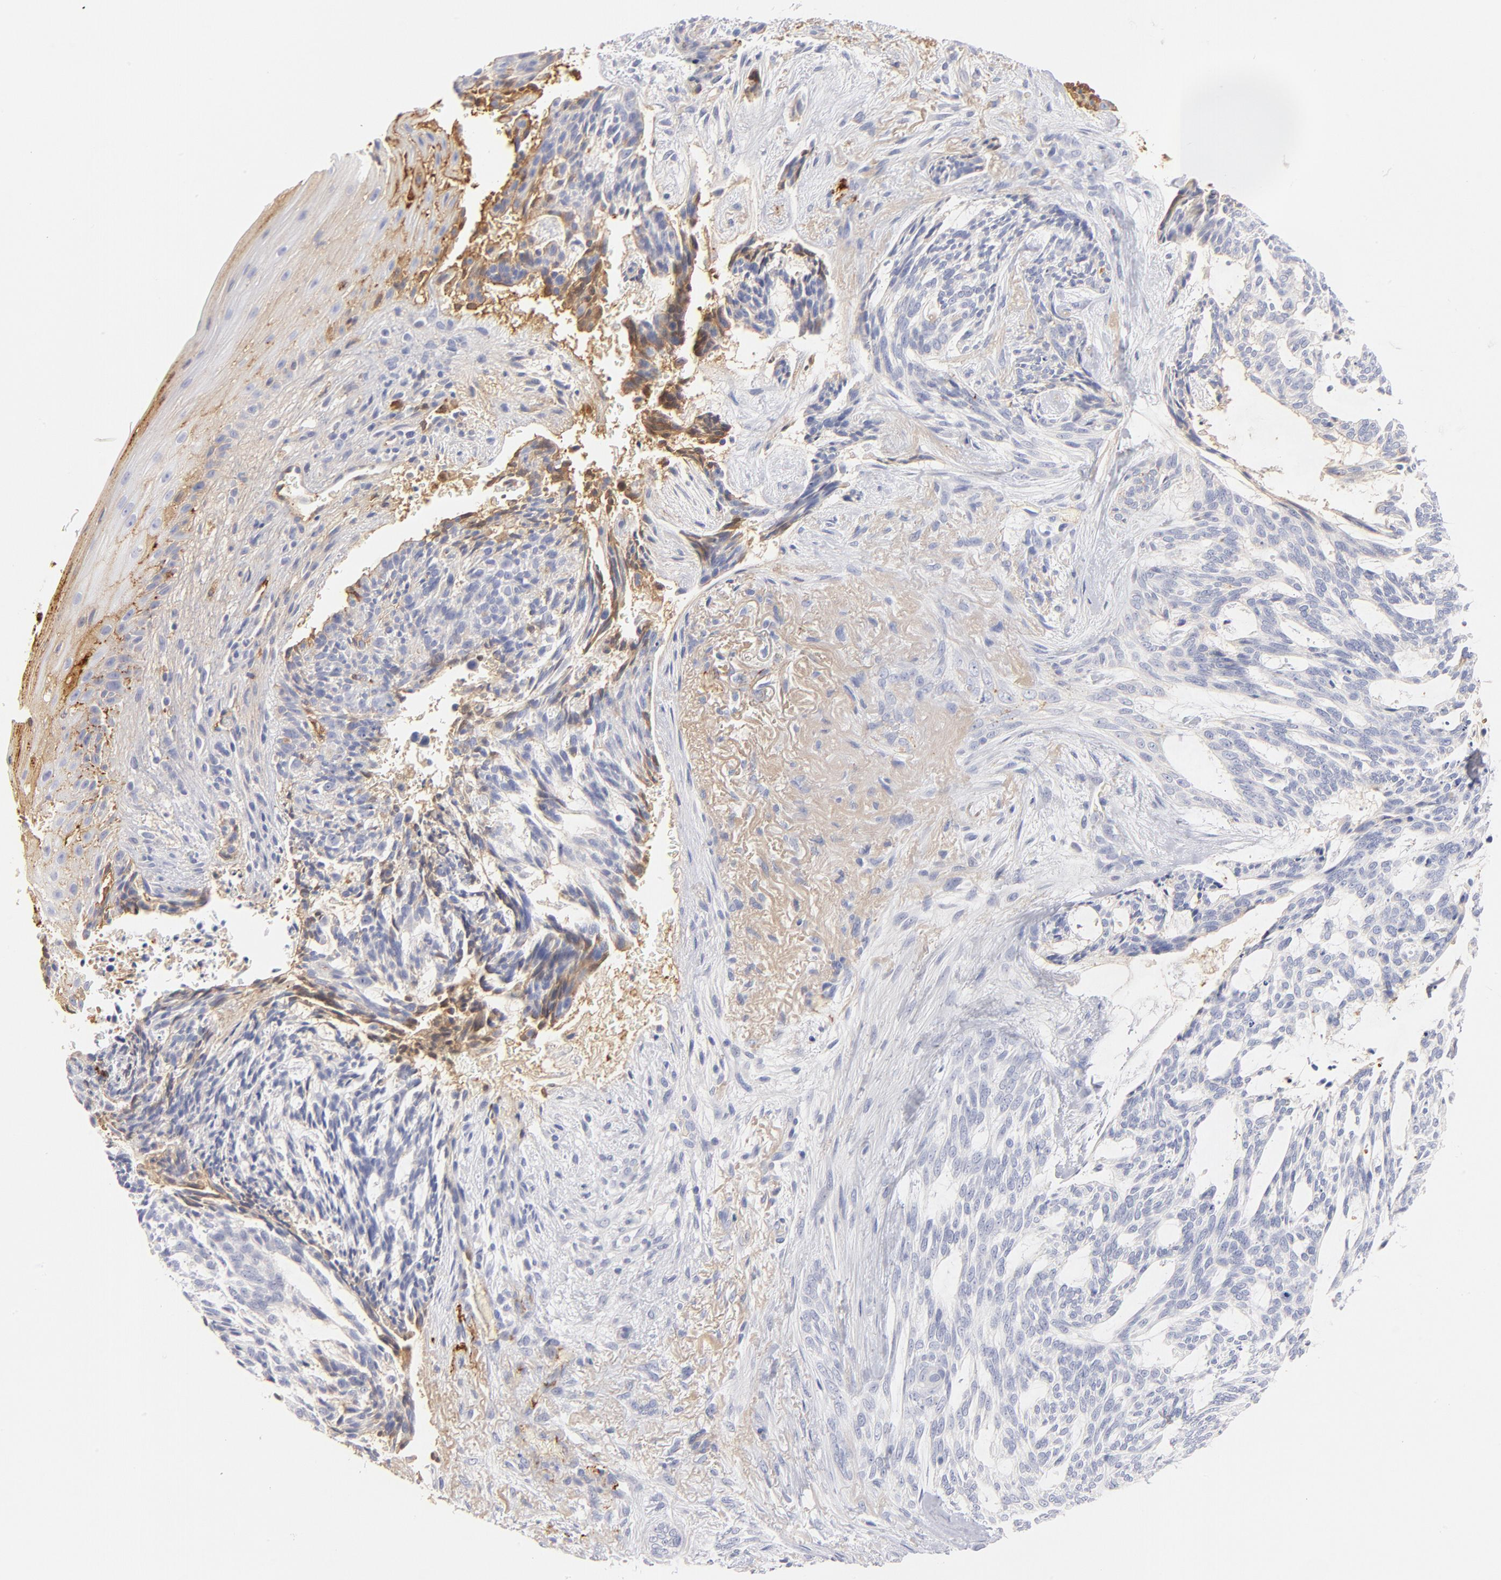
{"staining": {"intensity": "negative", "quantity": "none", "location": "none"}, "tissue": "skin cancer", "cell_type": "Tumor cells", "image_type": "cancer", "snomed": [{"axis": "morphology", "description": "Normal tissue, NOS"}, {"axis": "morphology", "description": "Basal cell carcinoma"}, {"axis": "topography", "description": "Skin"}], "caption": "Immunohistochemistry histopathology image of skin cancer stained for a protein (brown), which exhibits no positivity in tumor cells.", "gene": "C3", "patient": {"sex": "female", "age": 71}}